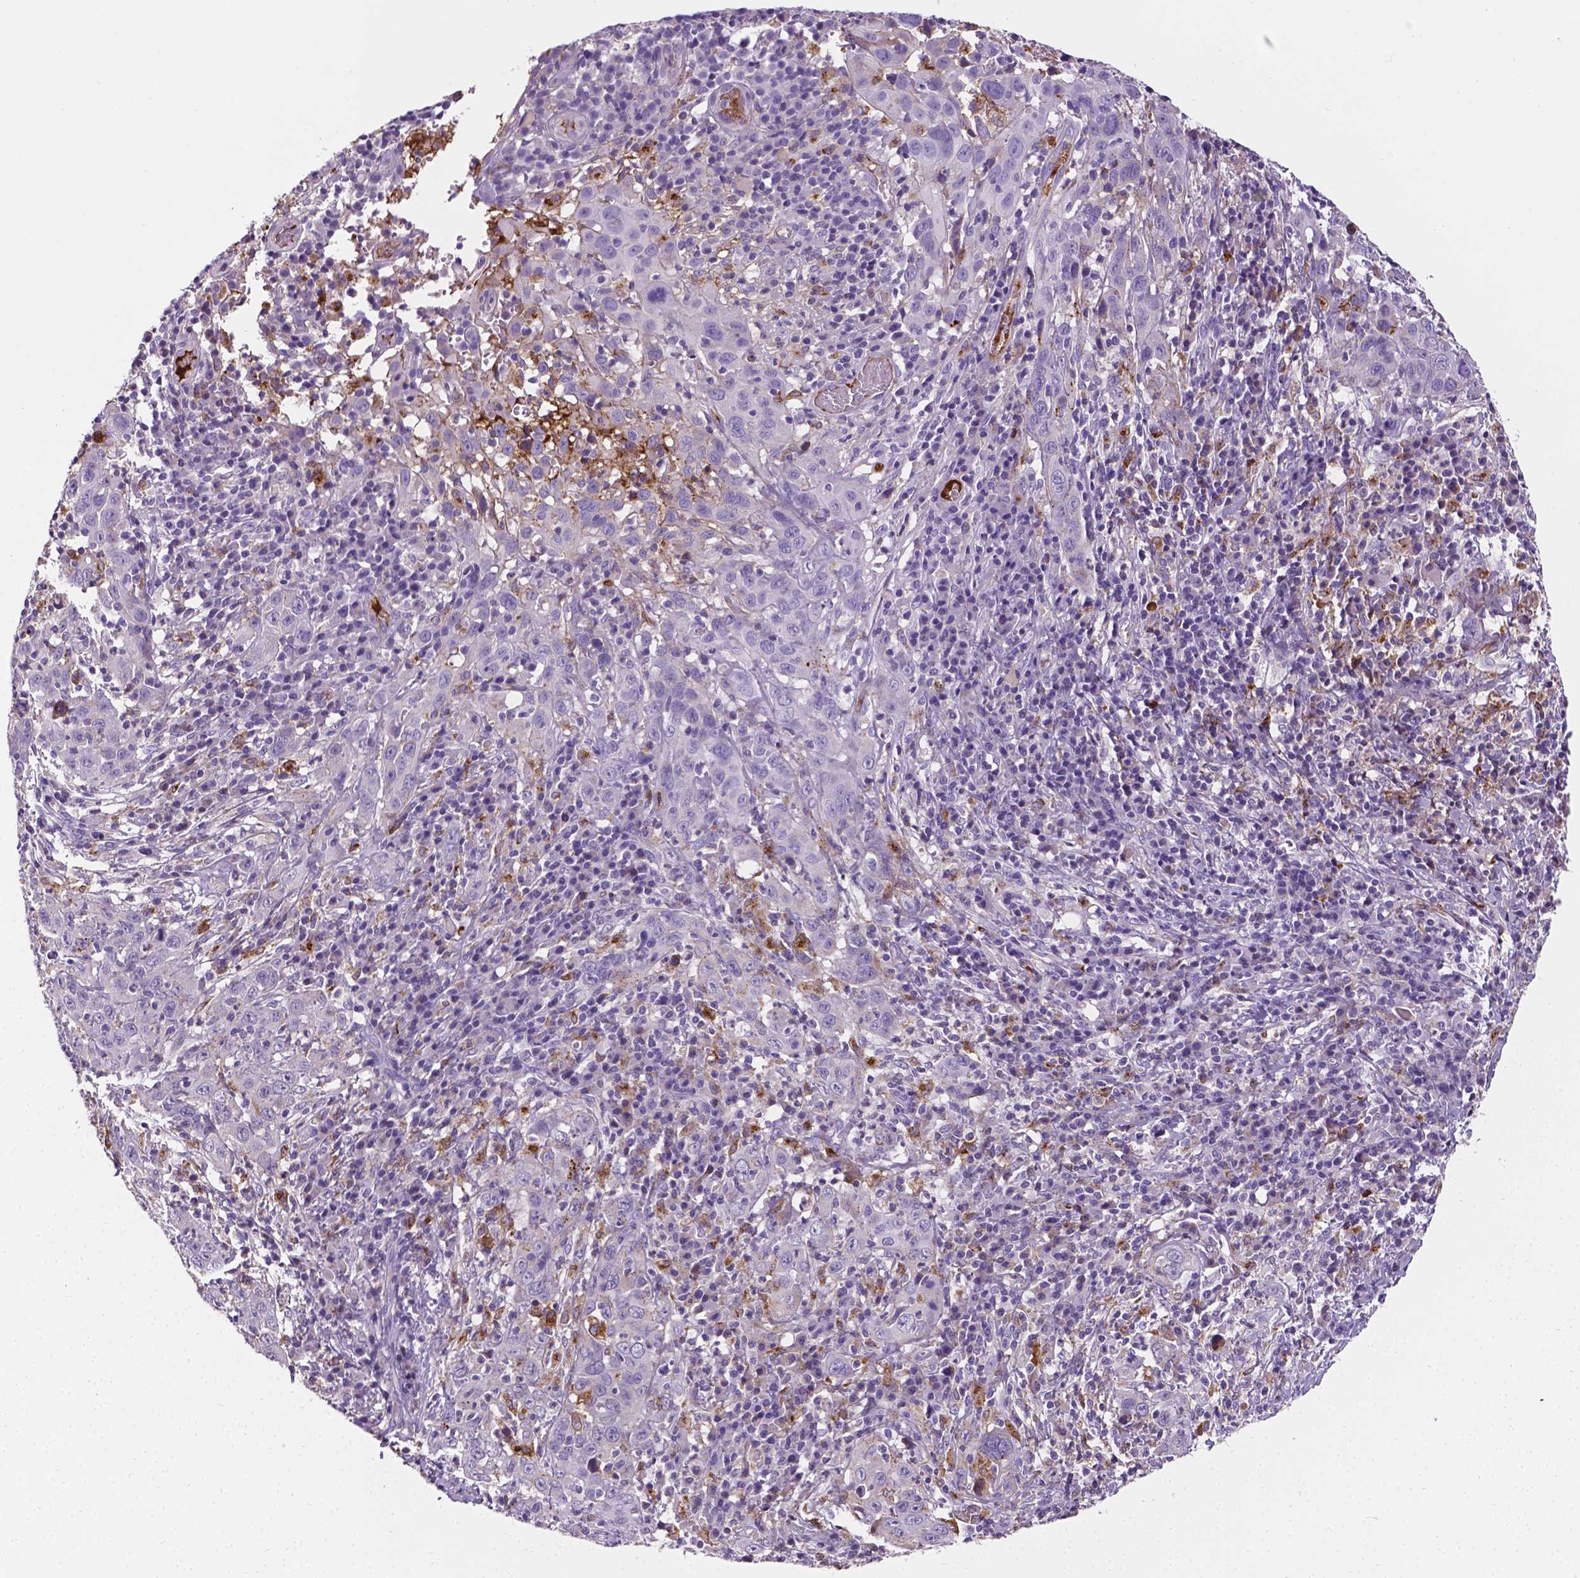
{"staining": {"intensity": "negative", "quantity": "none", "location": "none"}, "tissue": "cervical cancer", "cell_type": "Tumor cells", "image_type": "cancer", "snomed": [{"axis": "morphology", "description": "Squamous cell carcinoma, NOS"}, {"axis": "topography", "description": "Cervix"}], "caption": "This is a micrograph of immunohistochemistry staining of squamous cell carcinoma (cervical), which shows no positivity in tumor cells.", "gene": "APOE", "patient": {"sex": "female", "age": 46}}